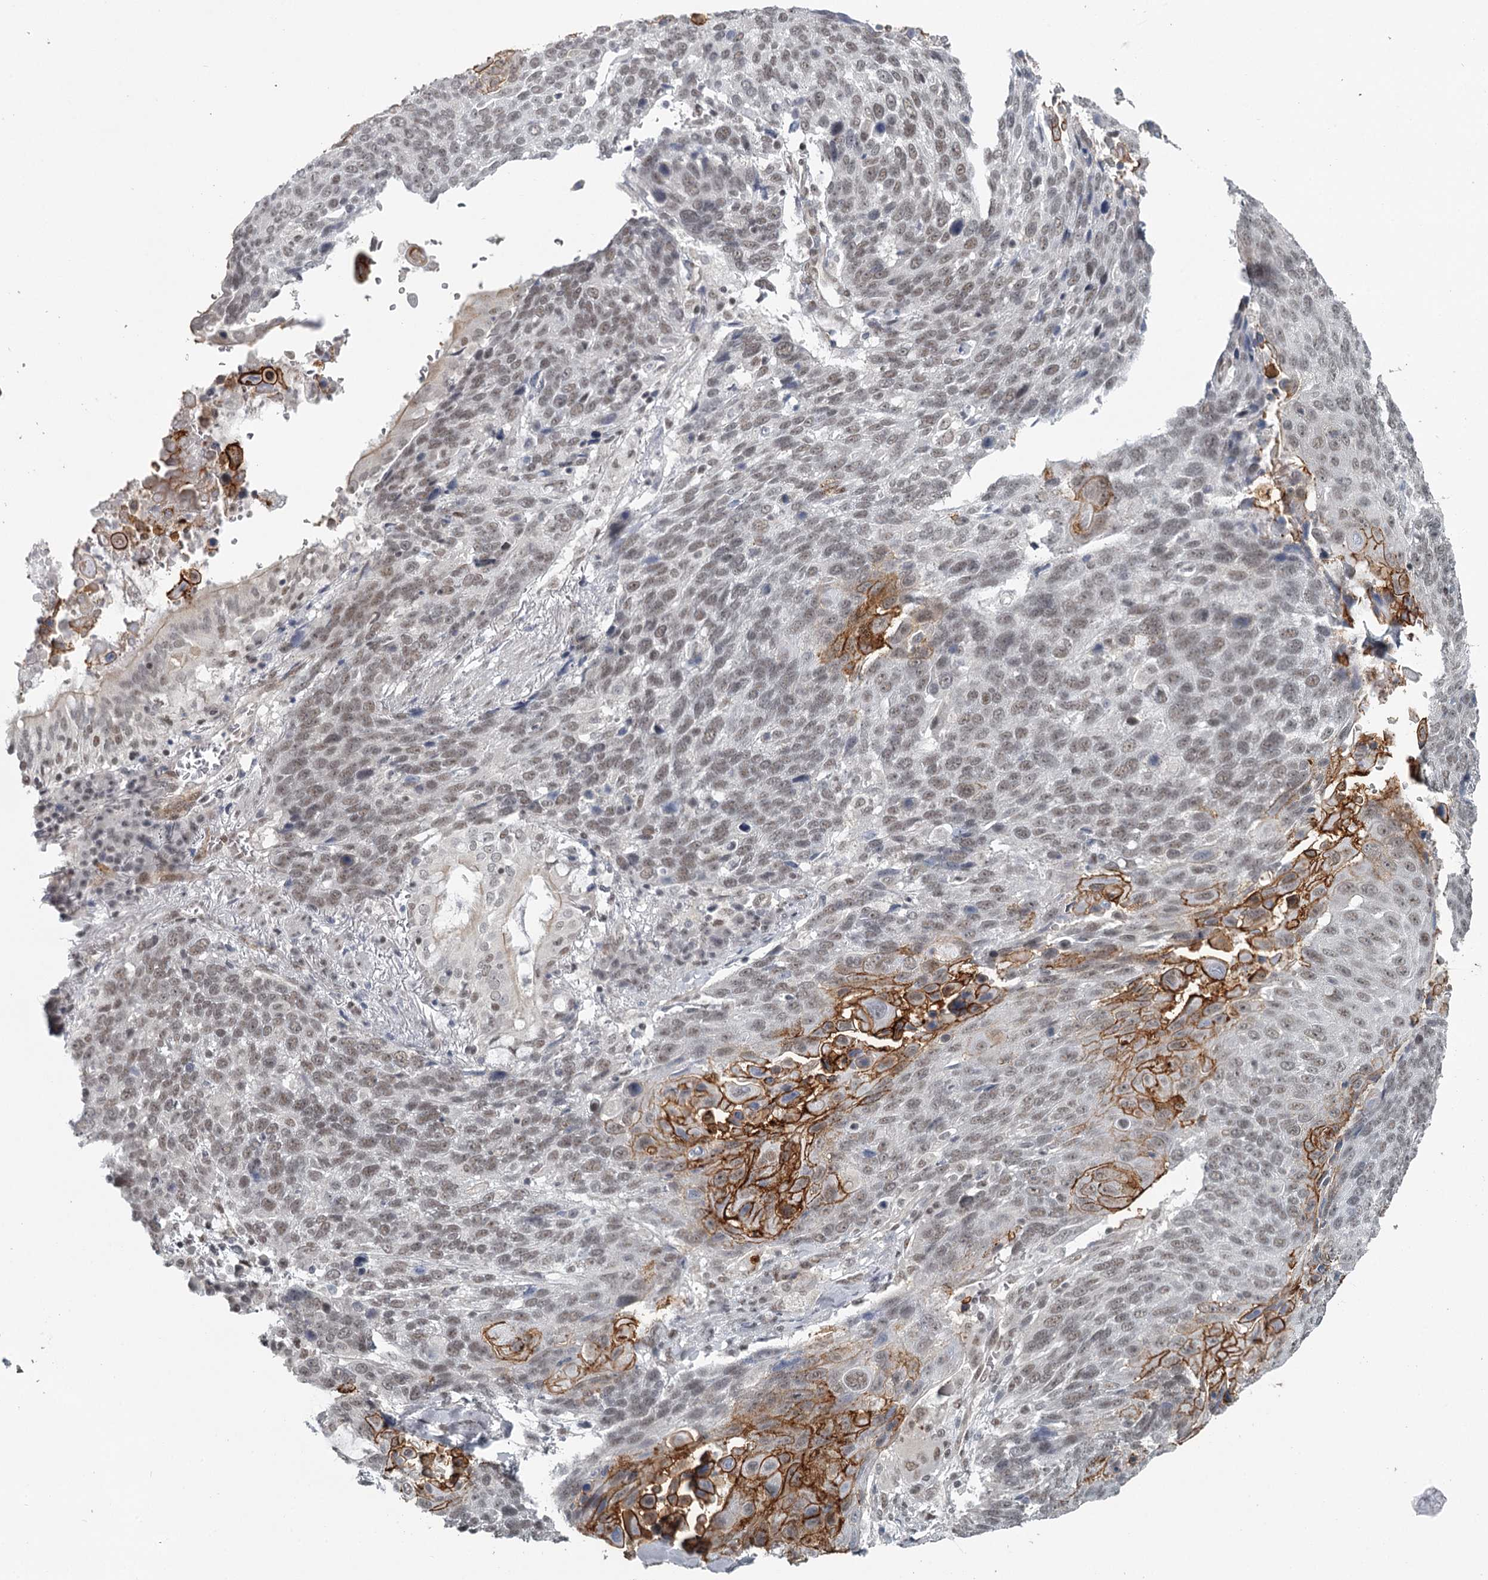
{"staining": {"intensity": "moderate", "quantity": ">75%", "location": "nuclear"}, "tissue": "lung cancer", "cell_type": "Tumor cells", "image_type": "cancer", "snomed": [{"axis": "morphology", "description": "Squamous cell carcinoma, NOS"}, {"axis": "topography", "description": "Lung"}], "caption": "DAB (3,3'-diaminobenzidine) immunohistochemical staining of squamous cell carcinoma (lung) shows moderate nuclear protein expression in approximately >75% of tumor cells. The staining was performed using DAB (3,3'-diaminobenzidine), with brown indicating positive protein expression. Nuclei are stained blue with hematoxylin.", "gene": "FAM13C", "patient": {"sex": "male", "age": 66}}